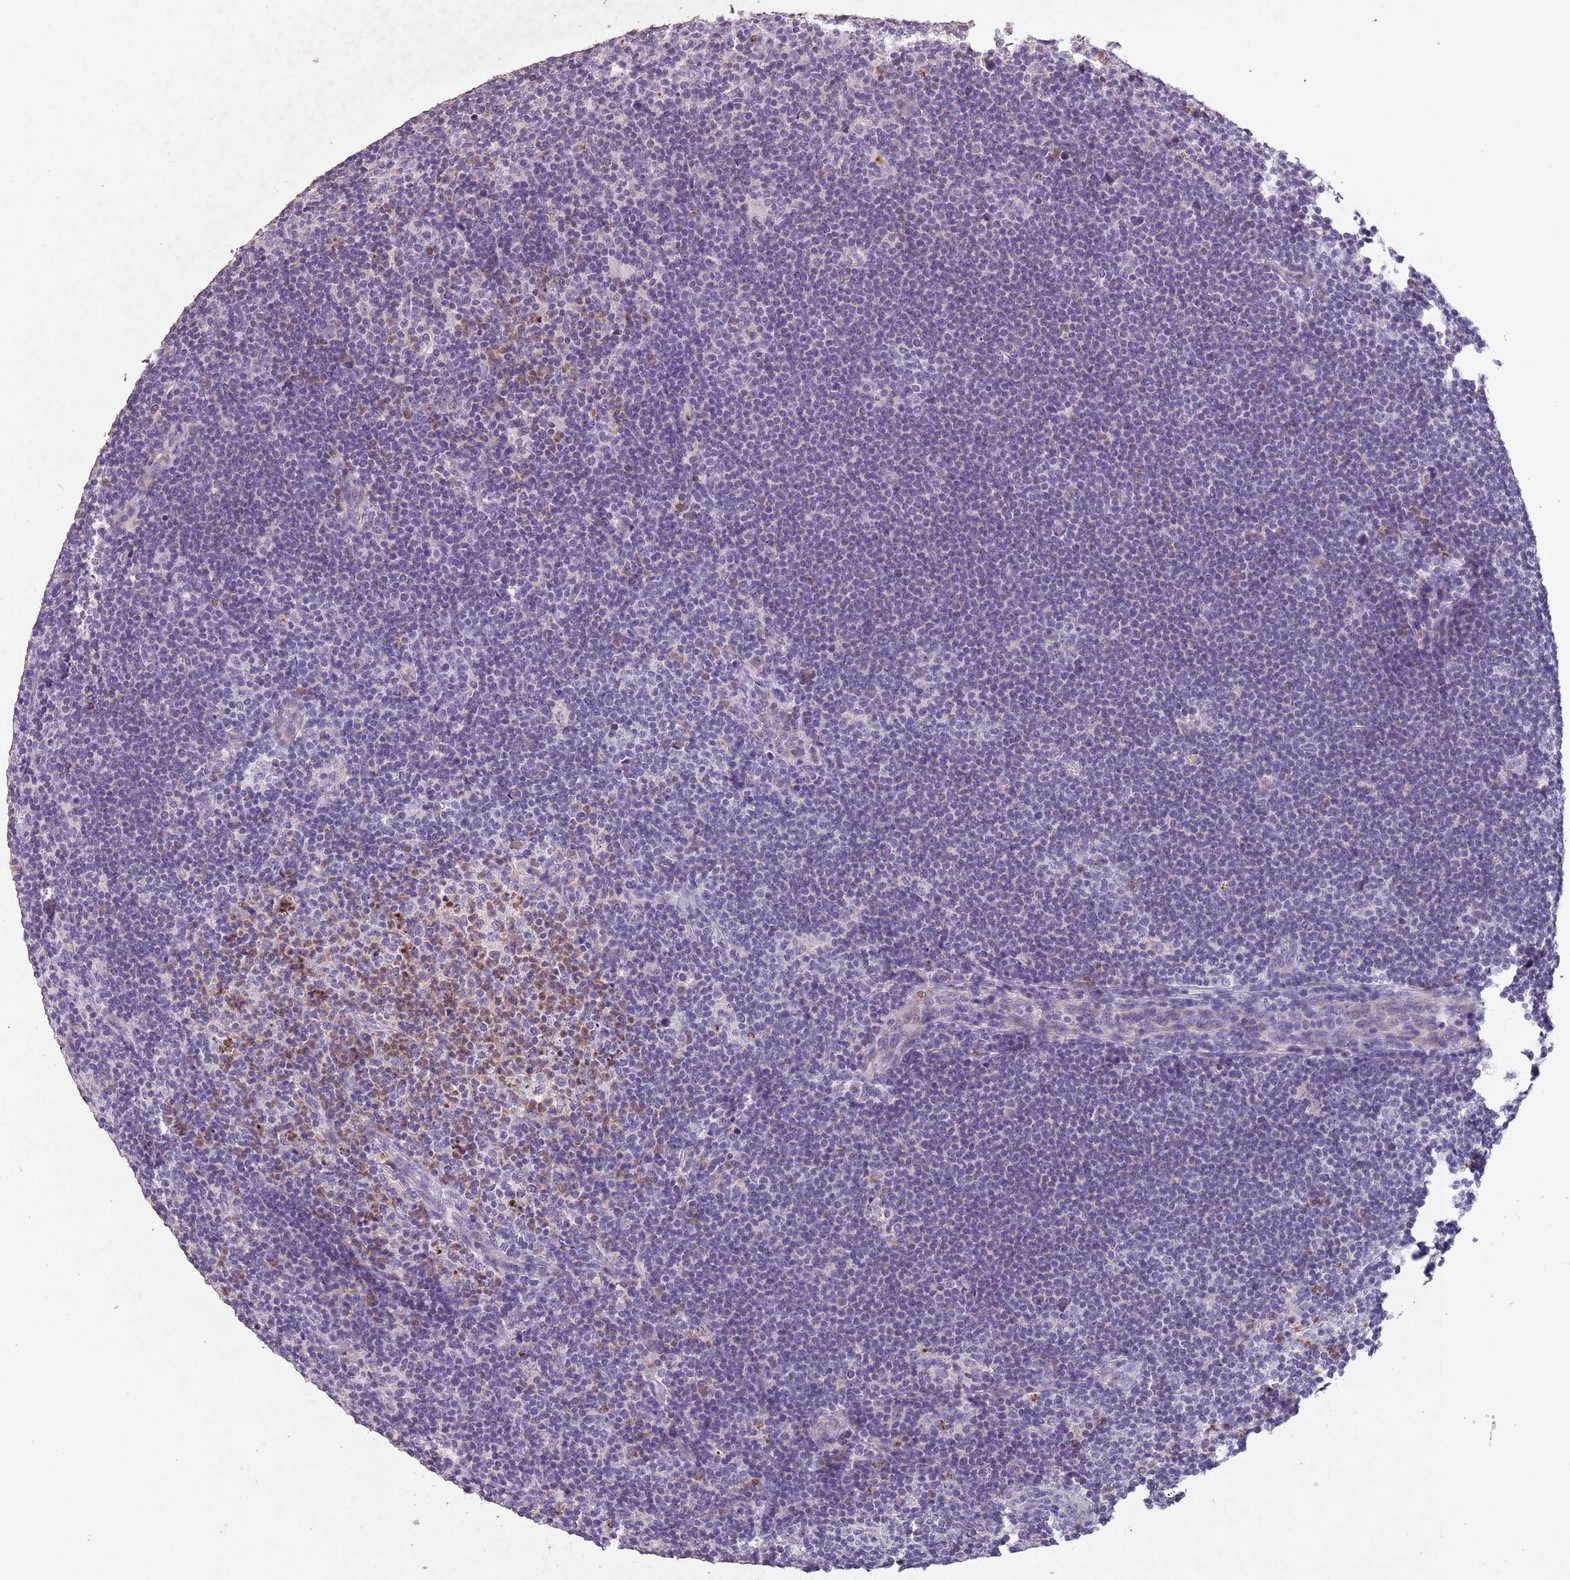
{"staining": {"intensity": "negative", "quantity": "none", "location": "none"}, "tissue": "lymphoma", "cell_type": "Tumor cells", "image_type": "cancer", "snomed": [{"axis": "morphology", "description": "Hodgkin's disease, NOS"}, {"axis": "topography", "description": "Lymph node"}], "caption": "An immunohistochemistry (IHC) histopathology image of Hodgkin's disease is shown. There is no staining in tumor cells of Hodgkin's disease.", "gene": "NLRP11", "patient": {"sex": "female", "age": 57}}